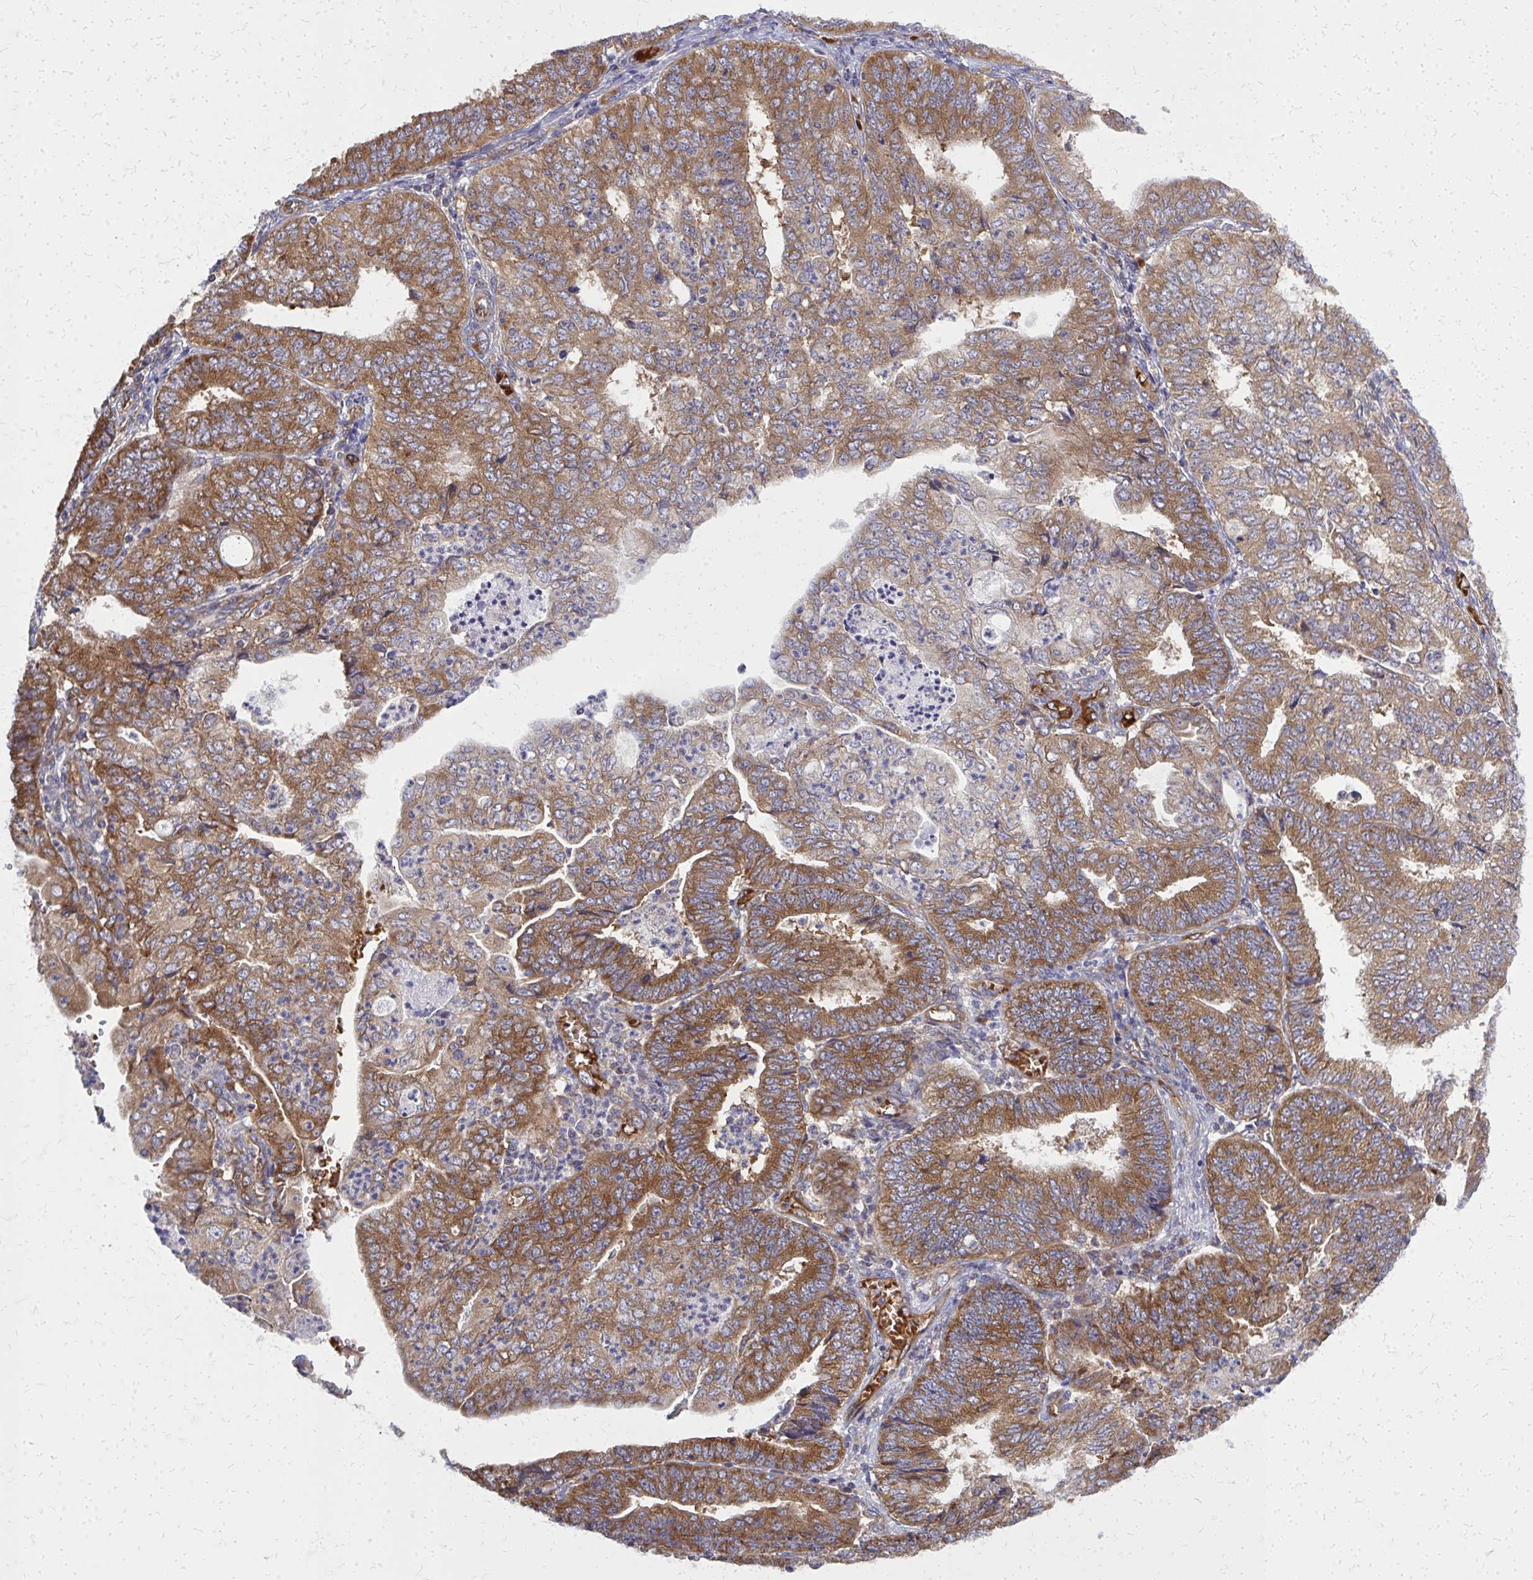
{"staining": {"intensity": "strong", "quantity": ">75%", "location": "cytoplasmic/membranous"}, "tissue": "endometrial cancer", "cell_type": "Tumor cells", "image_type": "cancer", "snomed": [{"axis": "morphology", "description": "Adenocarcinoma, NOS"}, {"axis": "topography", "description": "Endometrium"}], "caption": "Immunohistochemical staining of human endometrial adenocarcinoma reveals strong cytoplasmic/membranous protein positivity in approximately >75% of tumor cells. Using DAB (3,3'-diaminobenzidine) (brown) and hematoxylin (blue) stains, captured at high magnification using brightfield microscopy.", "gene": "PDK4", "patient": {"sex": "female", "age": 56}}